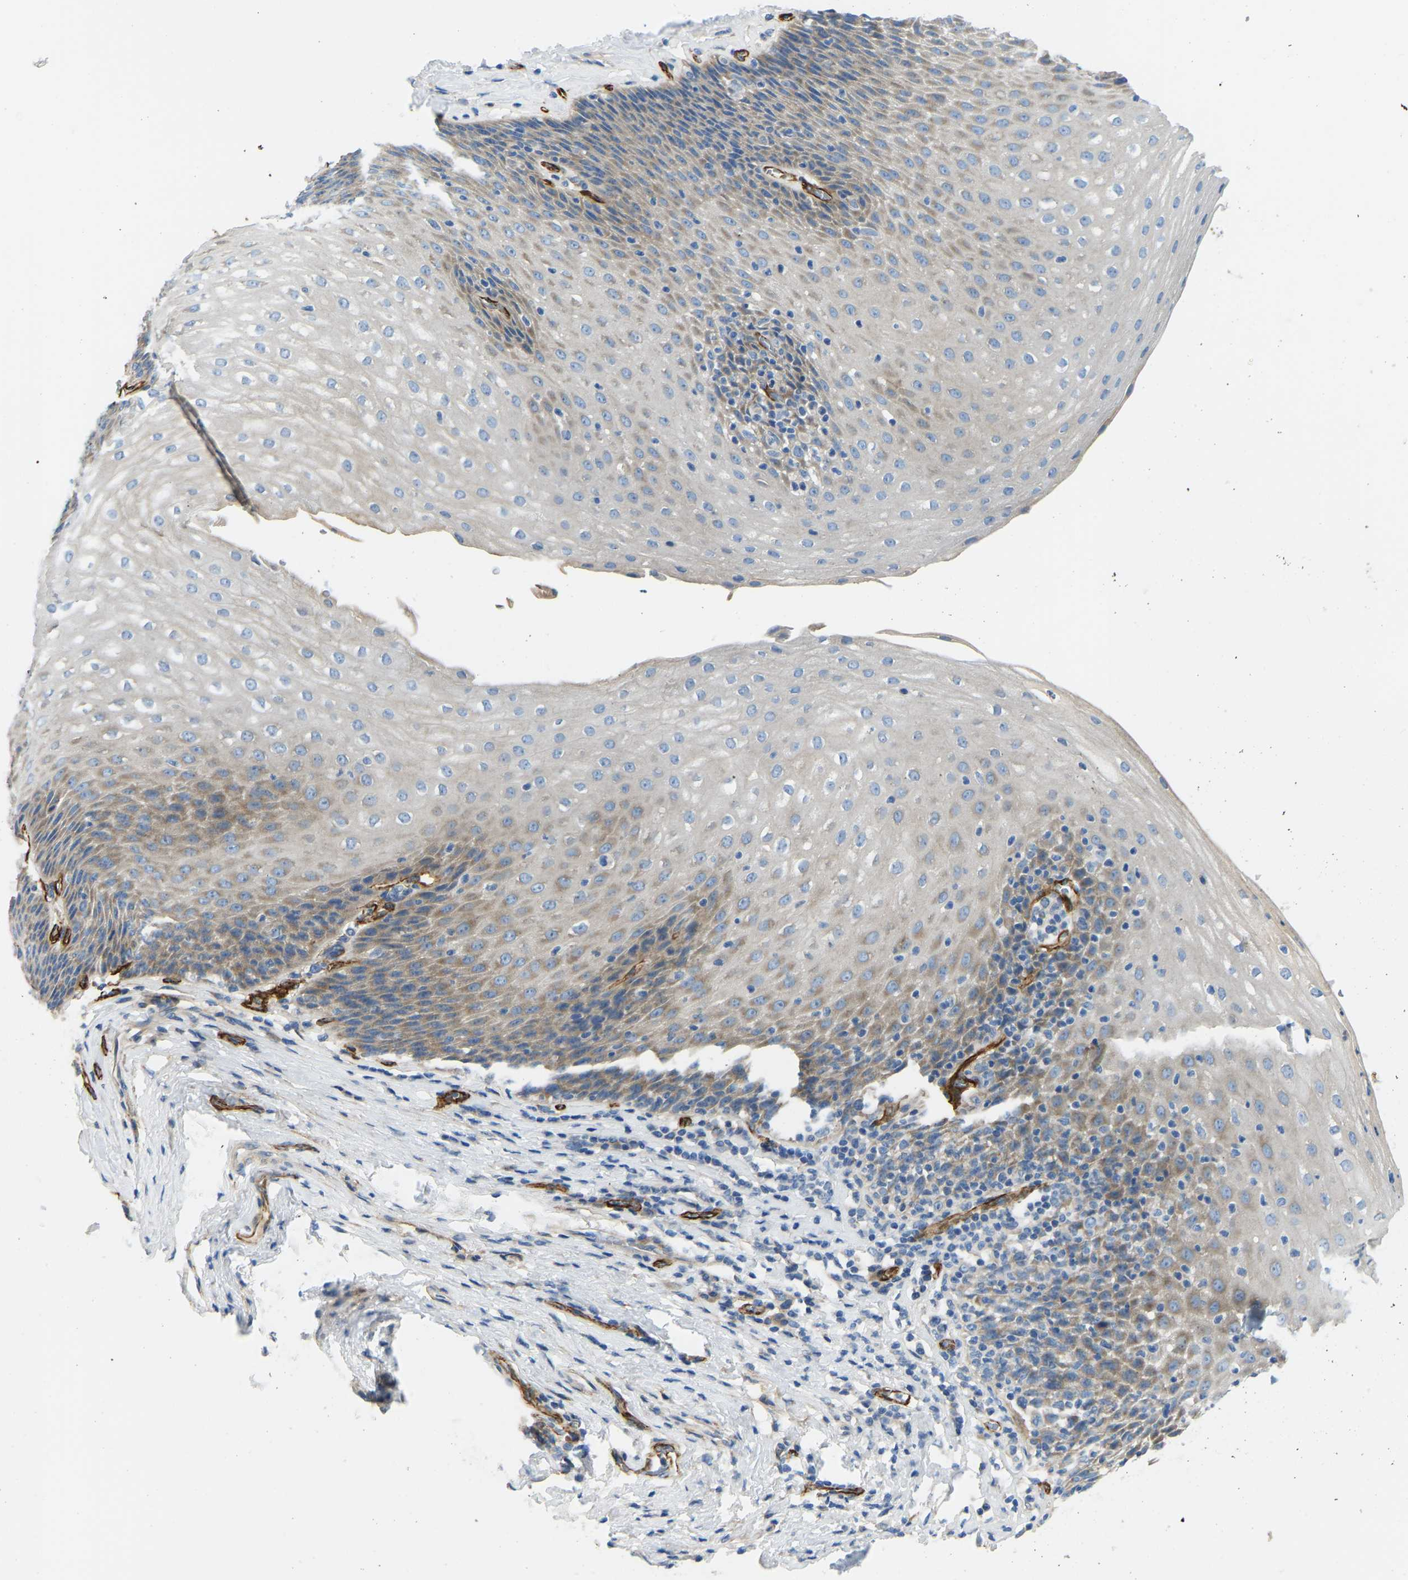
{"staining": {"intensity": "moderate", "quantity": "25%-75%", "location": "cytoplasmic/membranous"}, "tissue": "esophagus", "cell_type": "Squamous epithelial cells", "image_type": "normal", "snomed": [{"axis": "morphology", "description": "Normal tissue, NOS"}, {"axis": "topography", "description": "Esophagus"}], "caption": "The photomicrograph demonstrates staining of normal esophagus, revealing moderate cytoplasmic/membranous protein staining (brown color) within squamous epithelial cells.", "gene": "COL15A1", "patient": {"sex": "female", "age": 61}}